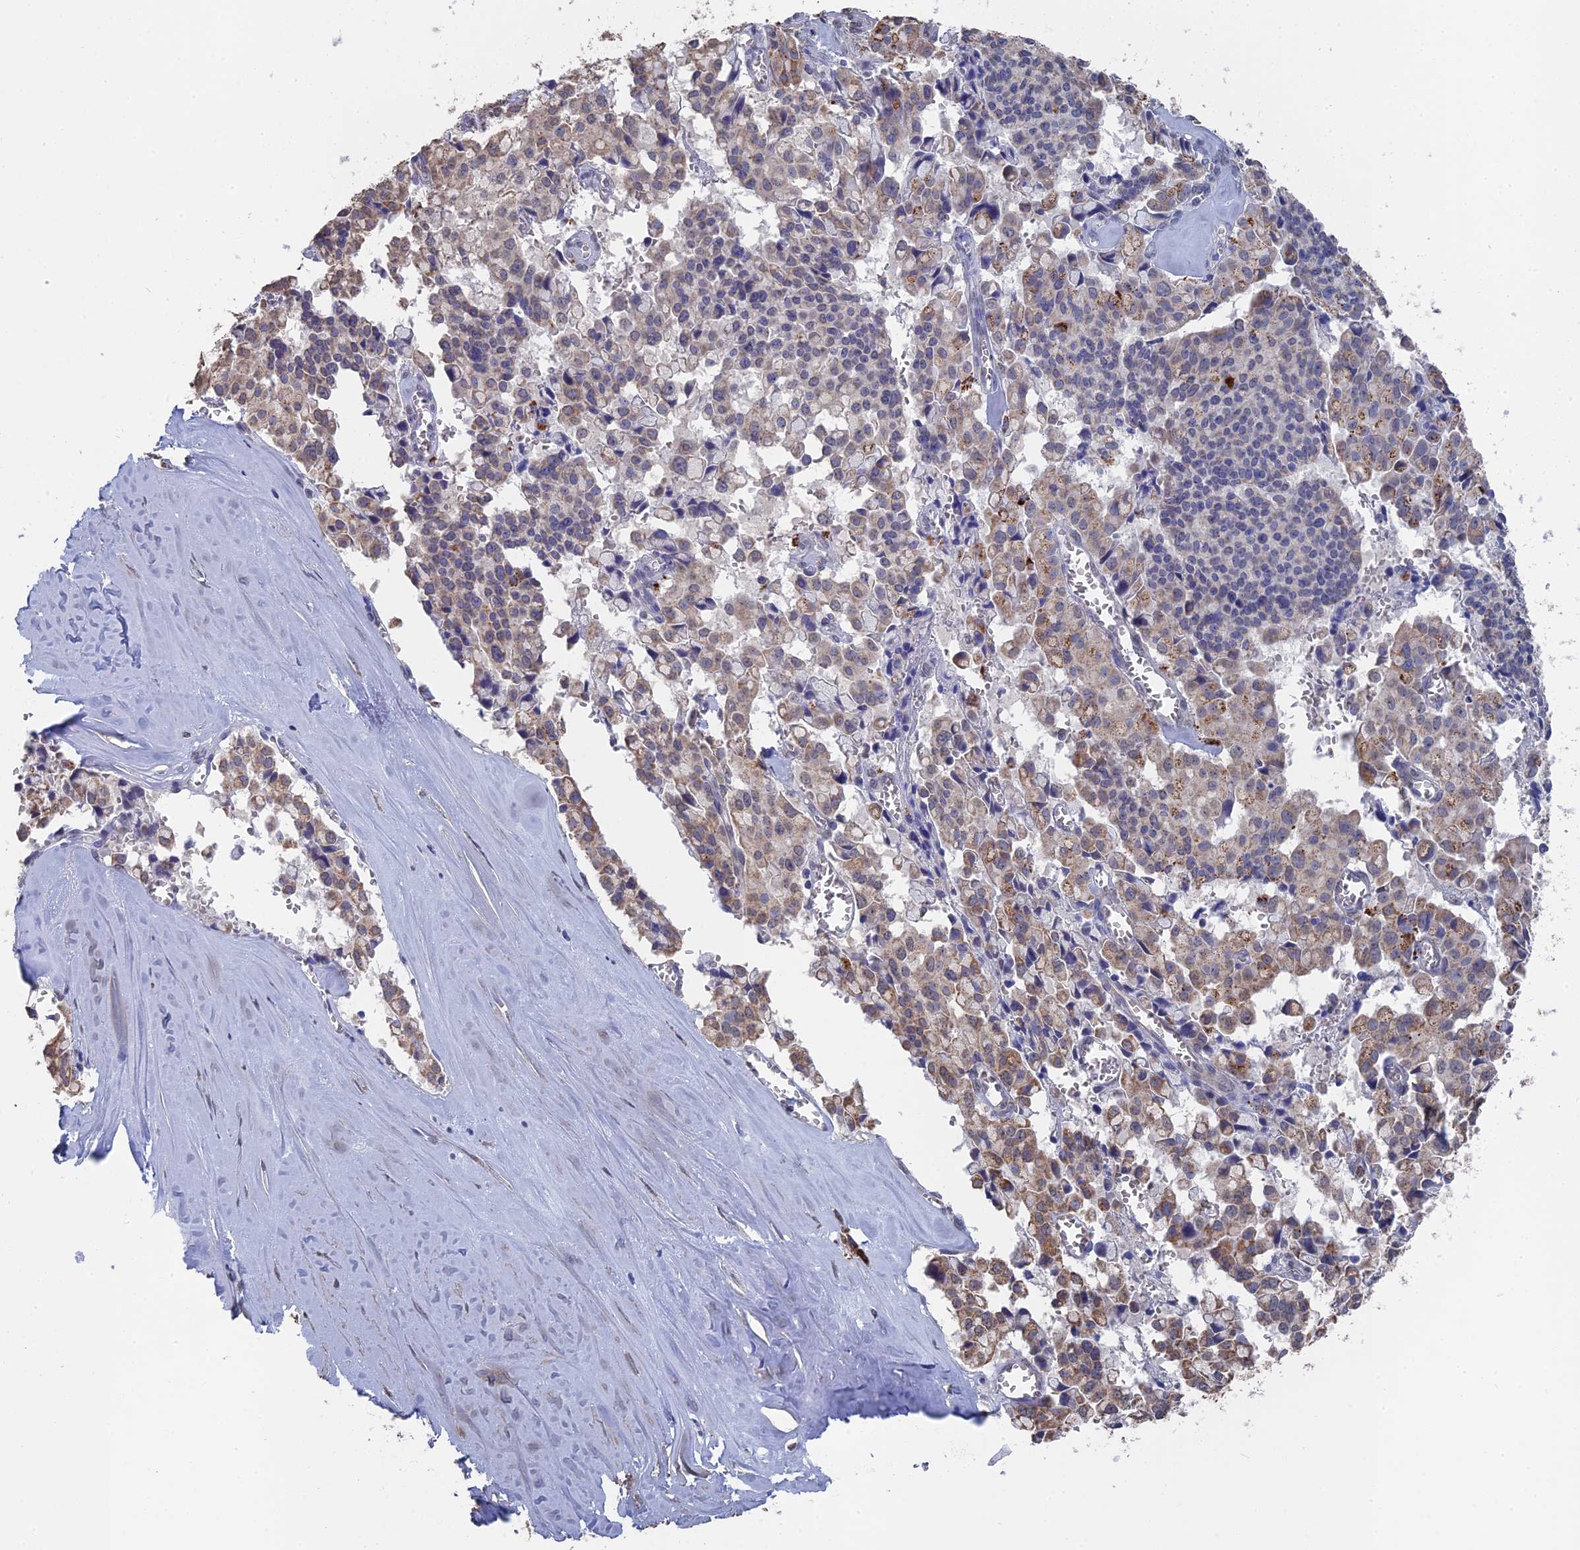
{"staining": {"intensity": "weak", "quantity": "<25%", "location": "cytoplasmic/membranous"}, "tissue": "pancreatic cancer", "cell_type": "Tumor cells", "image_type": "cancer", "snomed": [{"axis": "morphology", "description": "Adenocarcinoma, NOS"}, {"axis": "topography", "description": "Pancreas"}], "caption": "High power microscopy photomicrograph of an IHC photomicrograph of pancreatic cancer, revealing no significant expression in tumor cells.", "gene": "SMG9", "patient": {"sex": "male", "age": 65}}